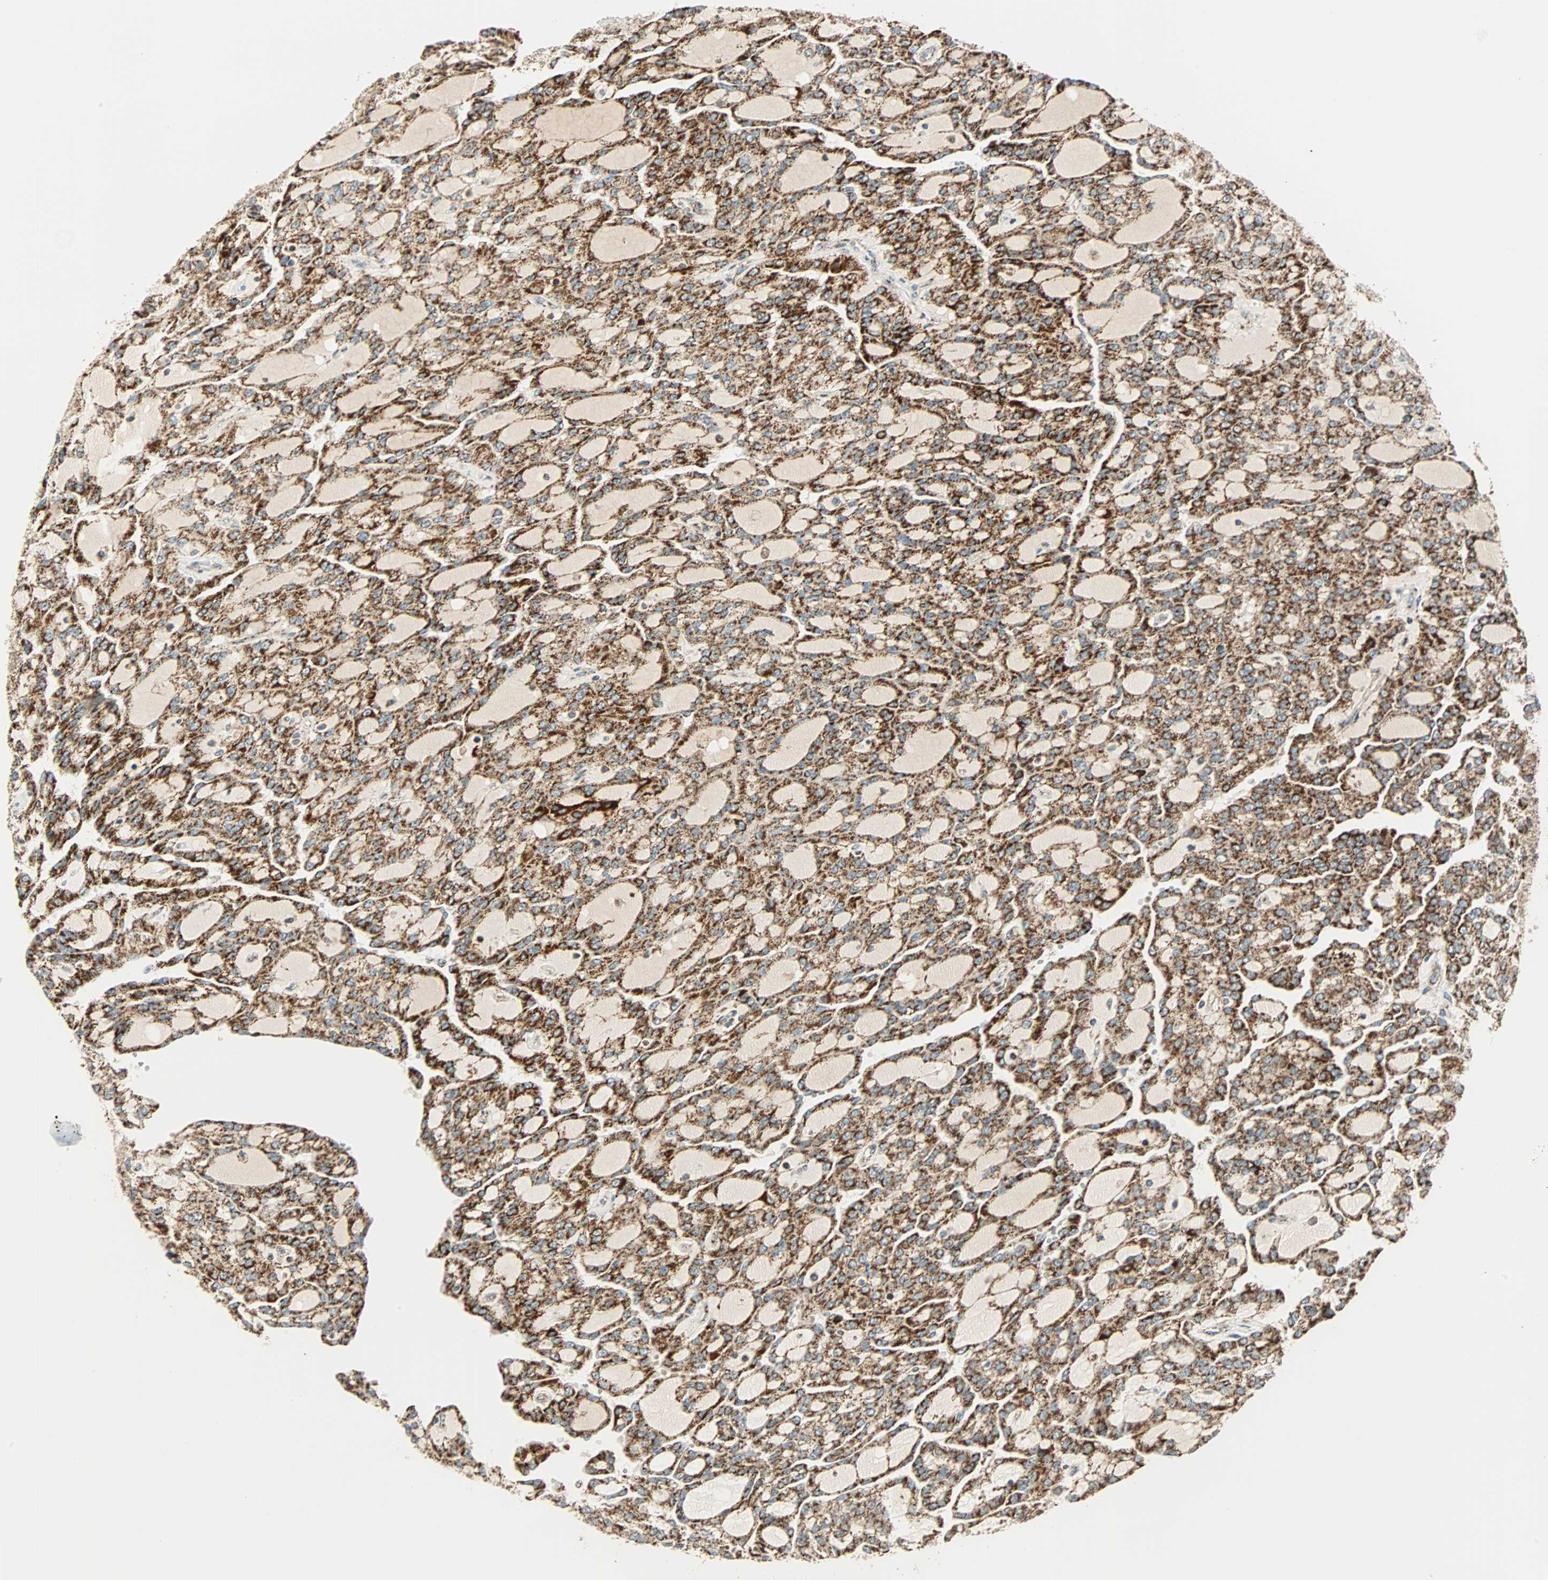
{"staining": {"intensity": "moderate", "quantity": ">75%", "location": "cytoplasmic/membranous"}, "tissue": "renal cancer", "cell_type": "Tumor cells", "image_type": "cancer", "snomed": [{"axis": "morphology", "description": "Adenocarcinoma, NOS"}, {"axis": "topography", "description": "Kidney"}], "caption": "This image shows adenocarcinoma (renal) stained with IHC to label a protein in brown. The cytoplasmic/membranous of tumor cells show moderate positivity for the protein. Nuclei are counter-stained blue.", "gene": "SPRY4", "patient": {"sex": "male", "age": 63}}